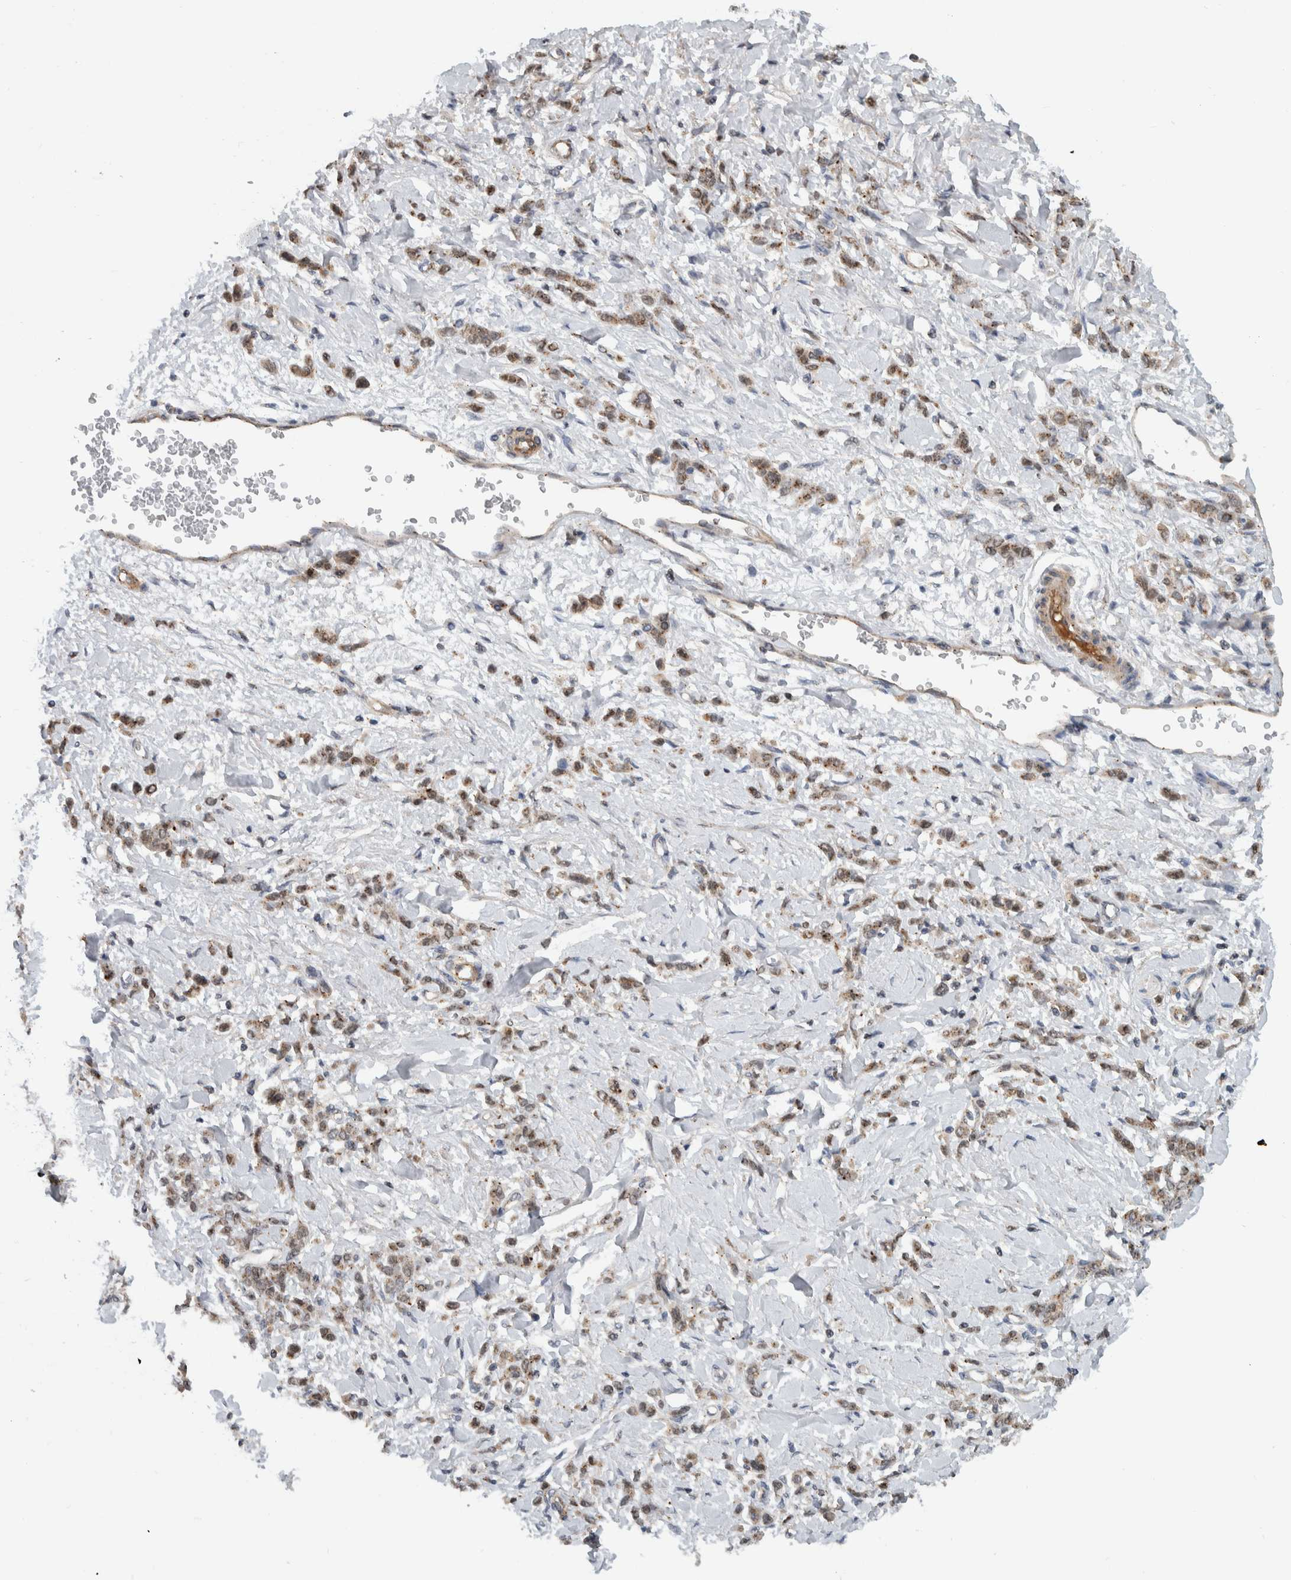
{"staining": {"intensity": "weak", "quantity": ">75%", "location": "cytoplasmic/membranous,nuclear"}, "tissue": "stomach cancer", "cell_type": "Tumor cells", "image_type": "cancer", "snomed": [{"axis": "morphology", "description": "Normal tissue, NOS"}, {"axis": "morphology", "description": "Adenocarcinoma, NOS"}, {"axis": "topography", "description": "Stomach"}], "caption": "Stomach adenocarcinoma stained with a brown dye shows weak cytoplasmic/membranous and nuclear positive staining in approximately >75% of tumor cells.", "gene": "MSL1", "patient": {"sex": "male", "age": 82}}